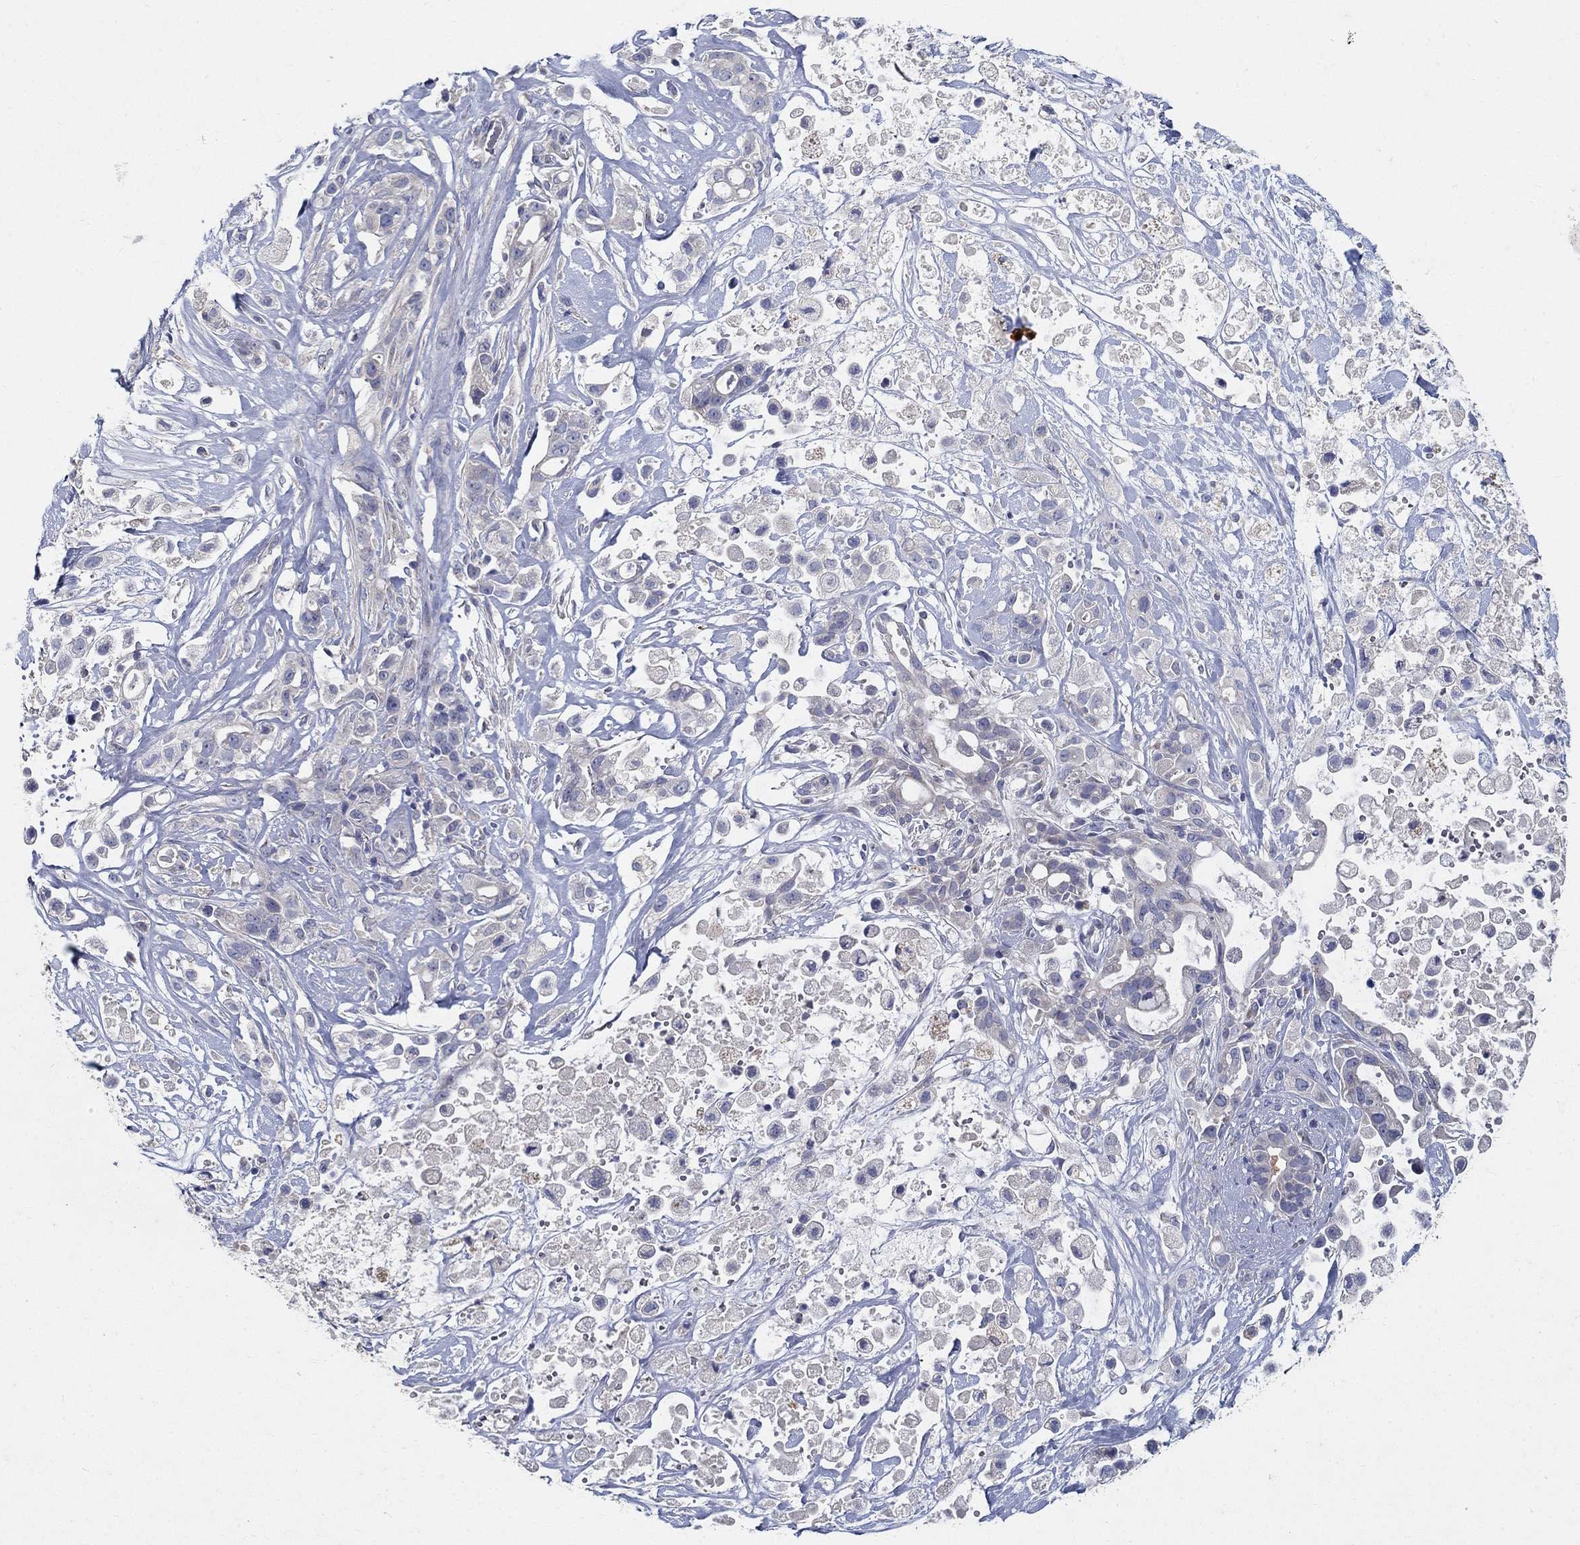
{"staining": {"intensity": "negative", "quantity": "none", "location": "none"}, "tissue": "pancreatic cancer", "cell_type": "Tumor cells", "image_type": "cancer", "snomed": [{"axis": "morphology", "description": "Adenocarcinoma, NOS"}, {"axis": "topography", "description": "Pancreas"}], "caption": "Immunohistochemical staining of human pancreatic adenocarcinoma shows no significant expression in tumor cells.", "gene": "PROZ", "patient": {"sex": "male", "age": 44}}